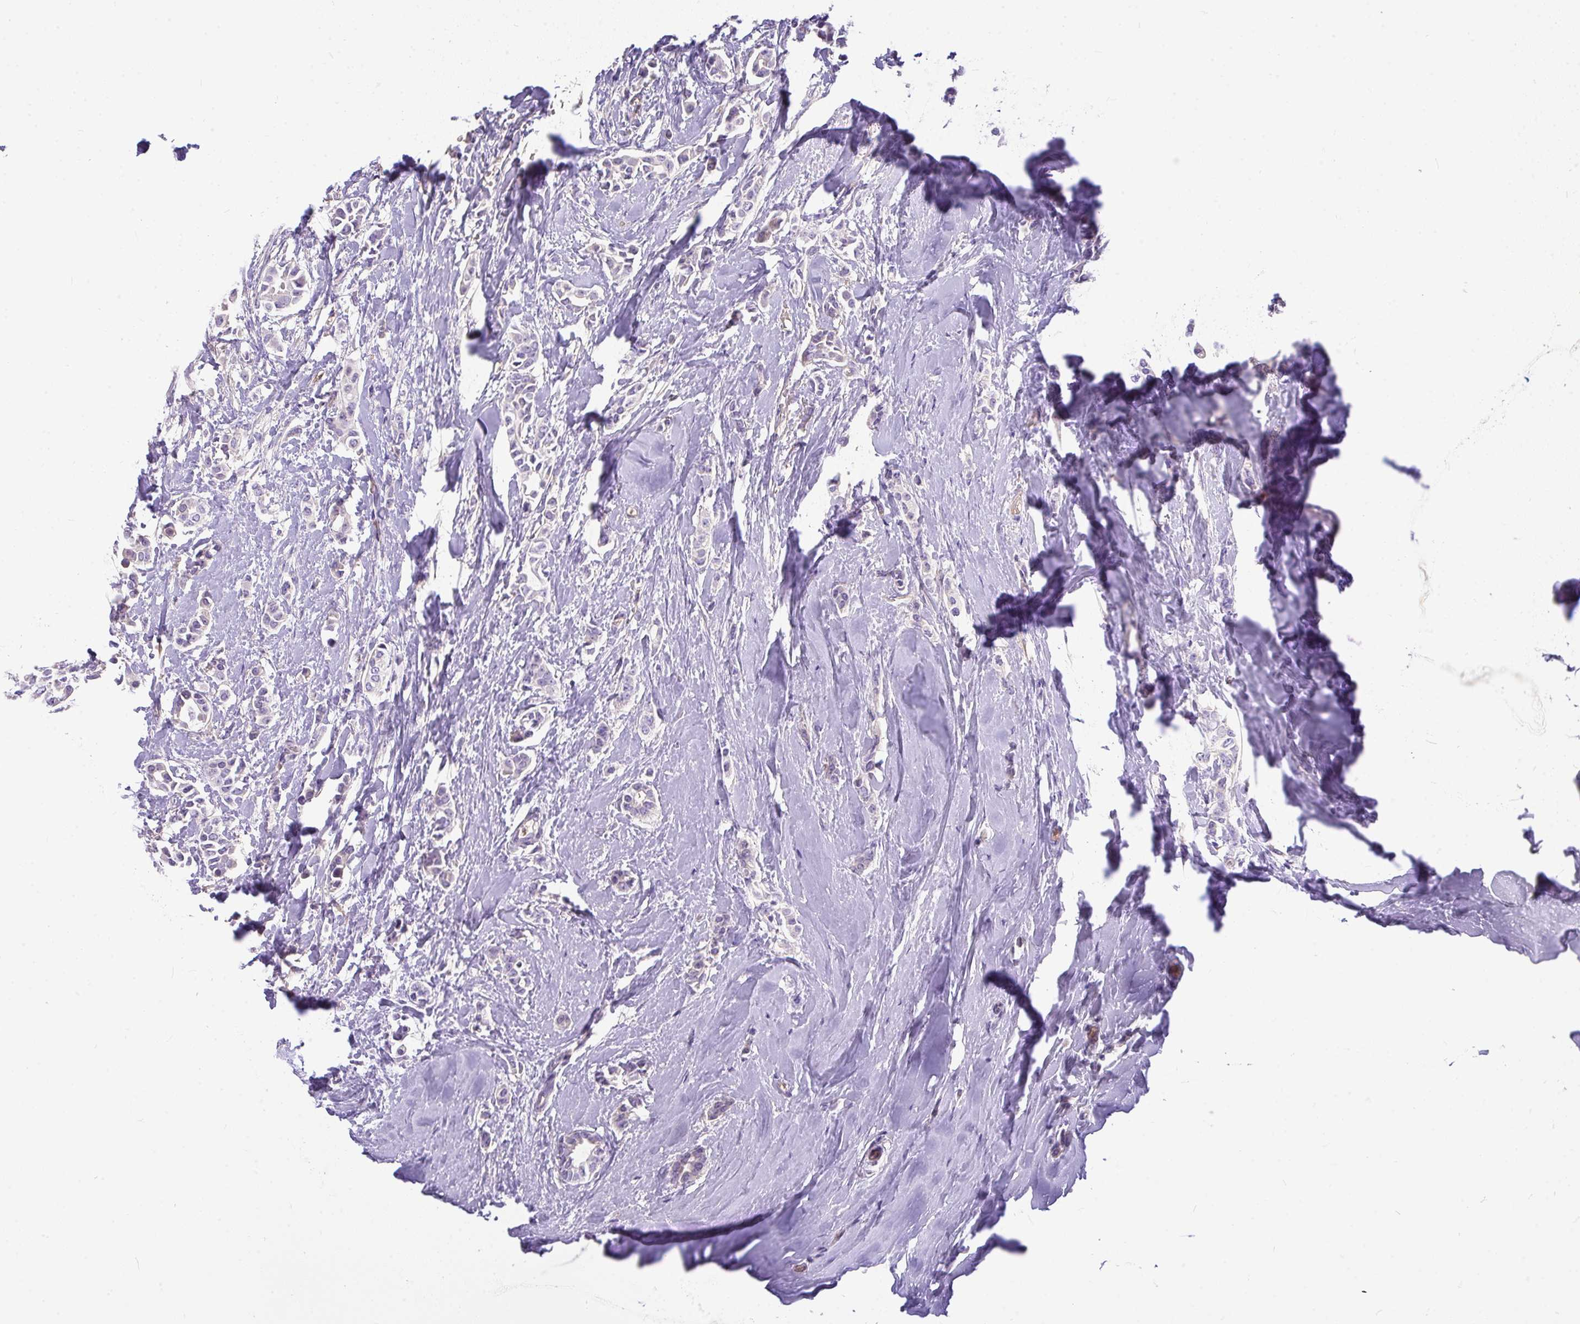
{"staining": {"intensity": "negative", "quantity": "none", "location": "none"}, "tissue": "breast cancer", "cell_type": "Tumor cells", "image_type": "cancer", "snomed": [{"axis": "morphology", "description": "Duct carcinoma"}, {"axis": "topography", "description": "Breast"}], "caption": "An immunohistochemistry histopathology image of intraductal carcinoma (breast) is shown. There is no staining in tumor cells of intraductal carcinoma (breast).", "gene": "MOCS1", "patient": {"sex": "female", "age": 64}}